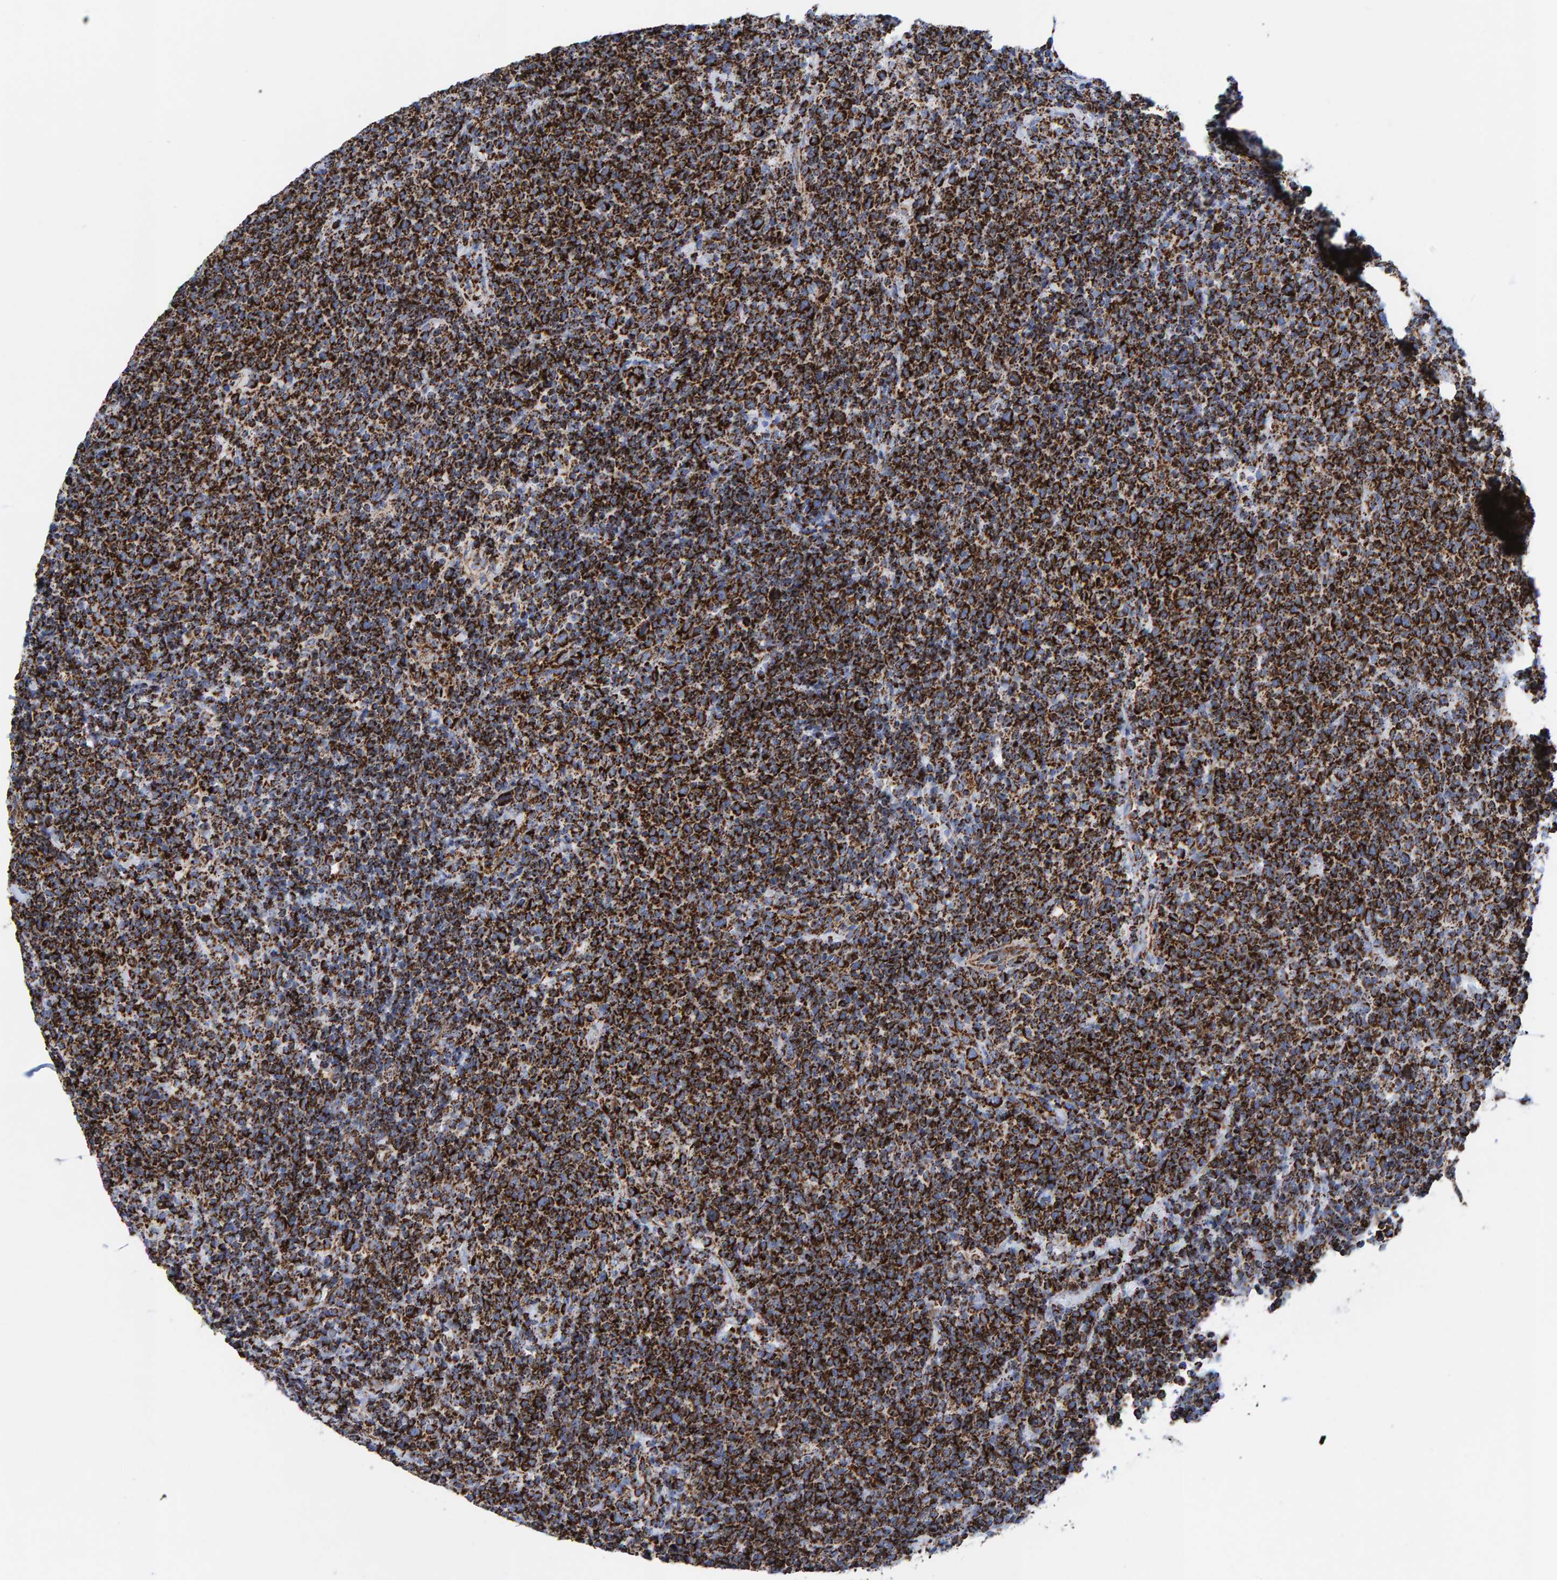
{"staining": {"intensity": "strong", "quantity": ">75%", "location": "cytoplasmic/membranous"}, "tissue": "lymphoma", "cell_type": "Tumor cells", "image_type": "cancer", "snomed": [{"axis": "morphology", "description": "Malignant lymphoma, non-Hodgkin's type, High grade"}, {"axis": "topography", "description": "Lymph node"}], "caption": "Immunohistochemistry (IHC) of malignant lymphoma, non-Hodgkin's type (high-grade) demonstrates high levels of strong cytoplasmic/membranous expression in about >75% of tumor cells. (IHC, brightfield microscopy, high magnification).", "gene": "ENSG00000262660", "patient": {"sex": "male", "age": 61}}